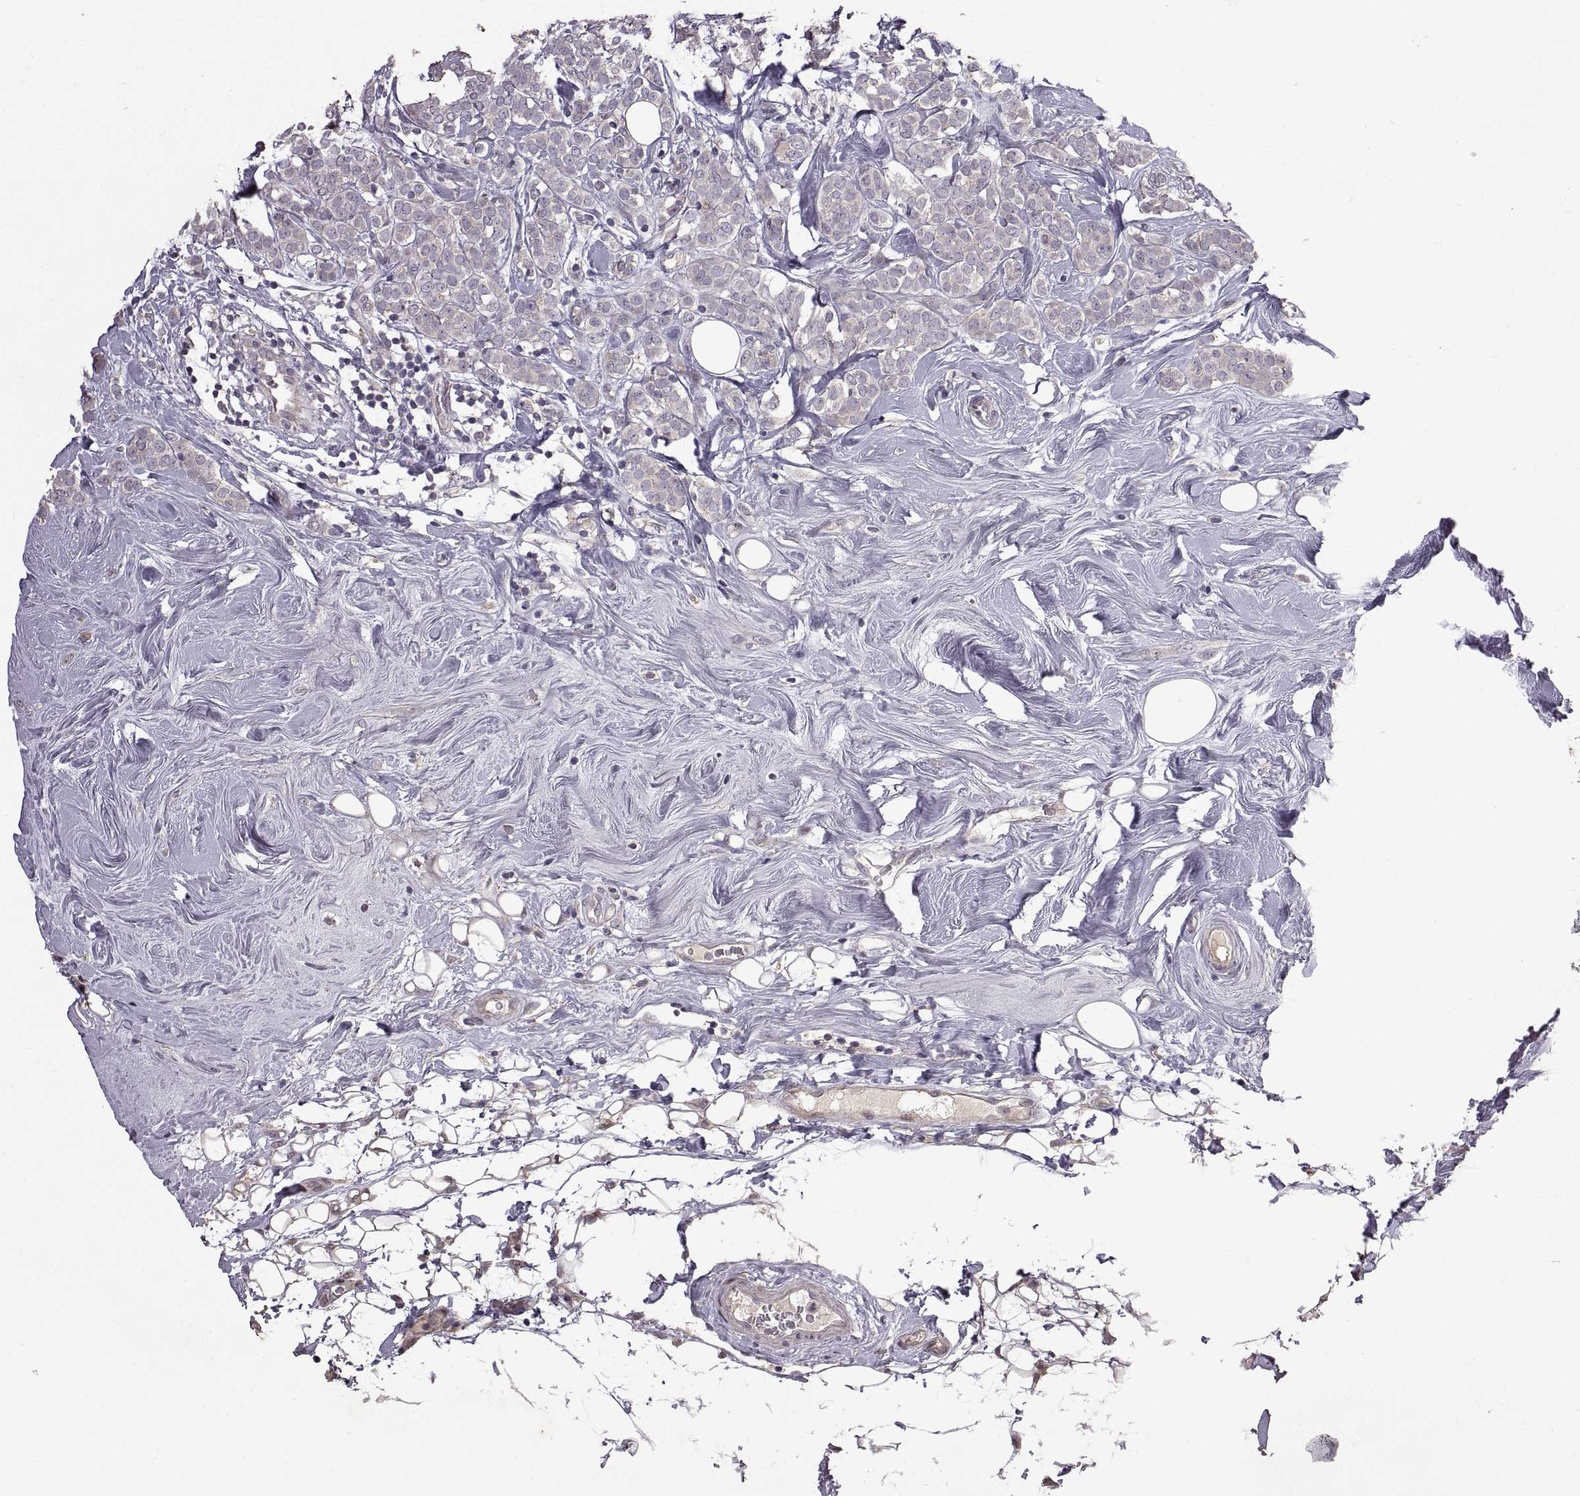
{"staining": {"intensity": "negative", "quantity": "none", "location": "none"}, "tissue": "breast cancer", "cell_type": "Tumor cells", "image_type": "cancer", "snomed": [{"axis": "morphology", "description": "Lobular carcinoma"}, {"axis": "topography", "description": "Breast"}], "caption": "Tumor cells are negative for brown protein staining in breast cancer.", "gene": "DEFB136", "patient": {"sex": "female", "age": 49}}